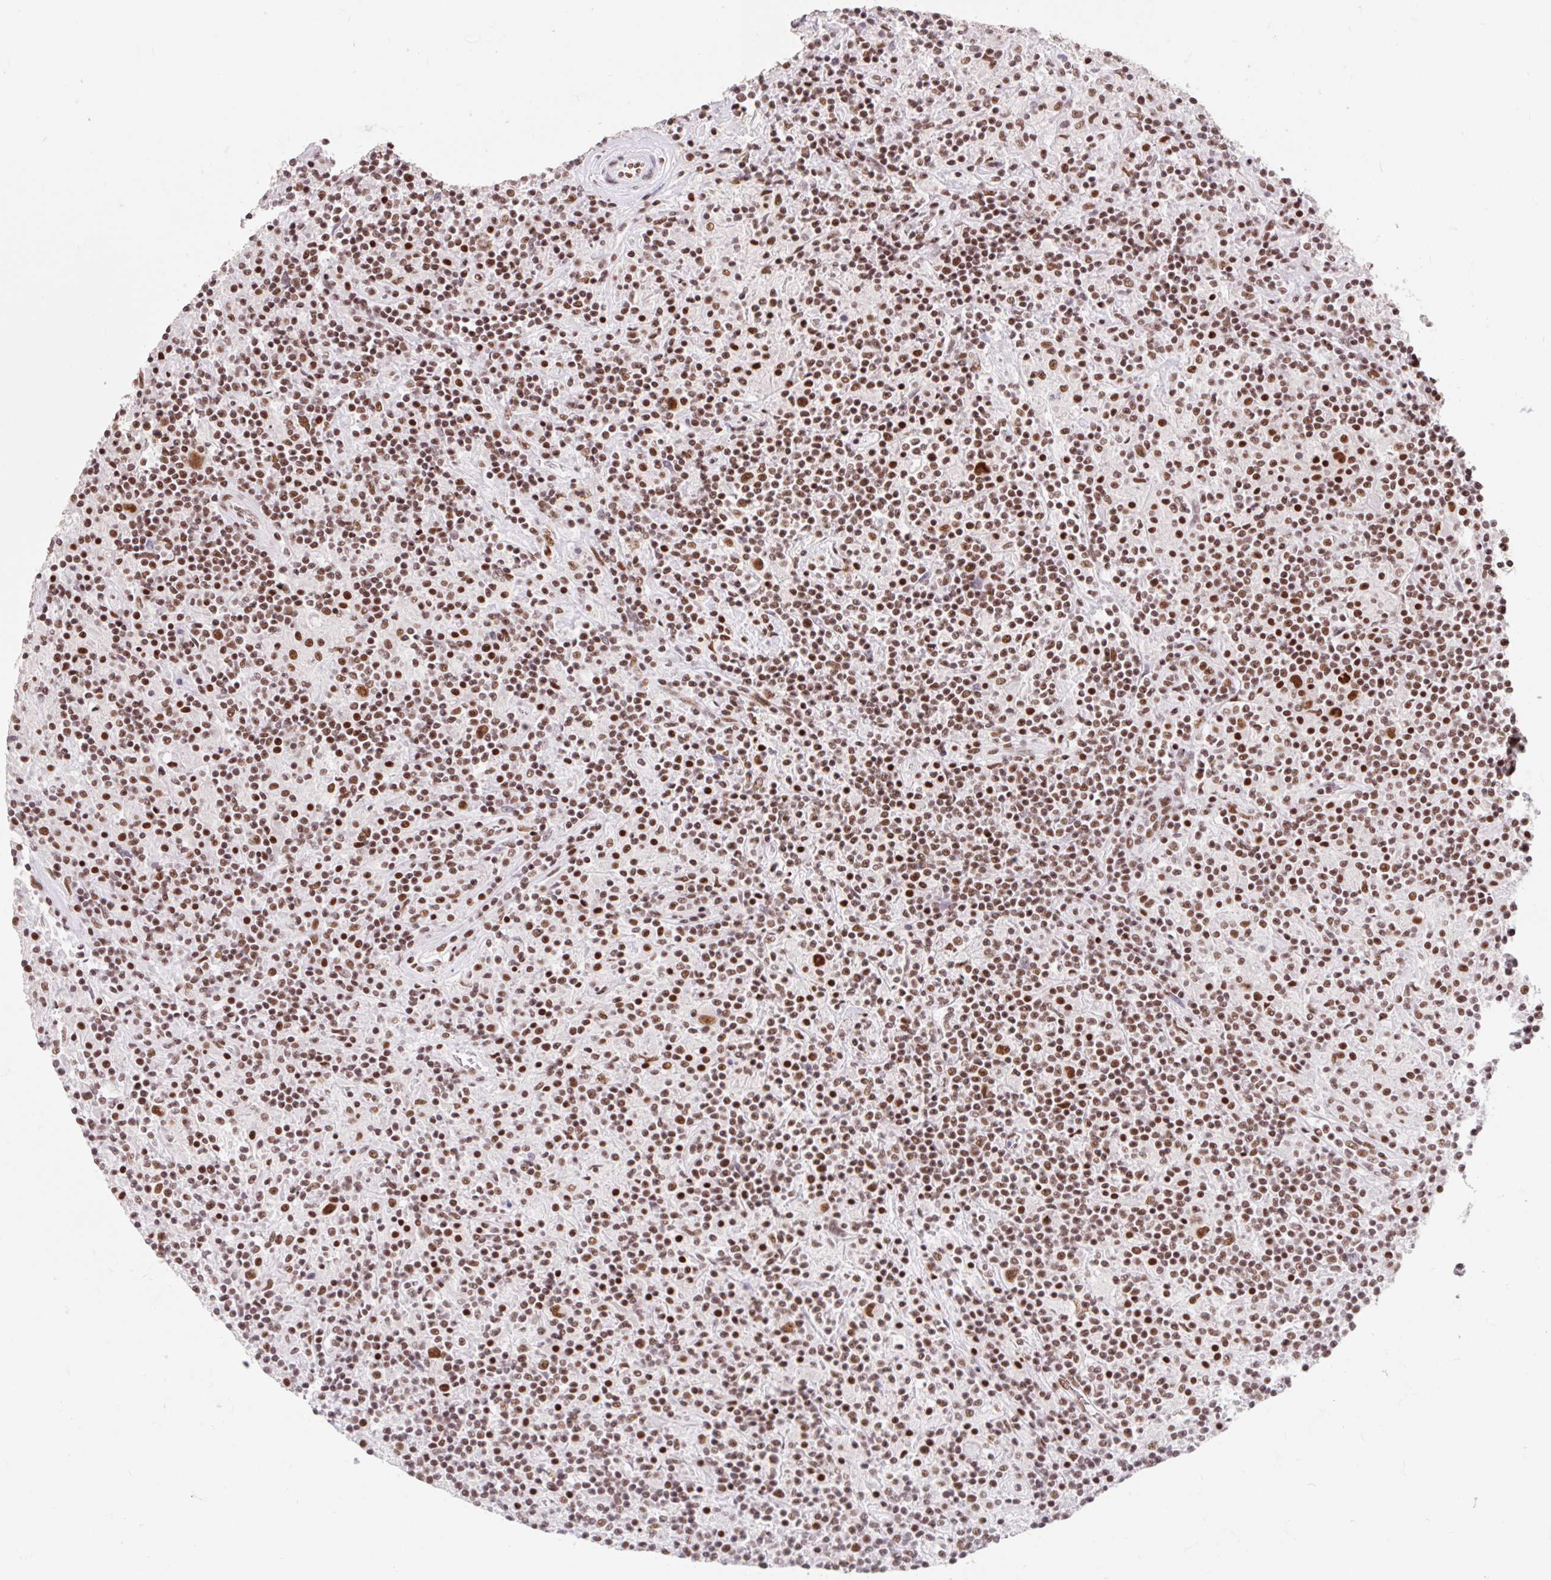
{"staining": {"intensity": "moderate", "quantity": ">75%", "location": "nuclear"}, "tissue": "lymphoma", "cell_type": "Tumor cells", "image_type": "cancer", "snomed": [{"axis": "morphology", "description": "Hodgkin's disease, NOS"}, {"axis": "topography", "description": "Lymph node"}], "caption": "This is a micrograph of IHC staining of lymphoma, which shows moderate expression in the nuclear of tumor cells.", "gene": "SRSF10", "patient": {"sex": "male", "age": 70}}